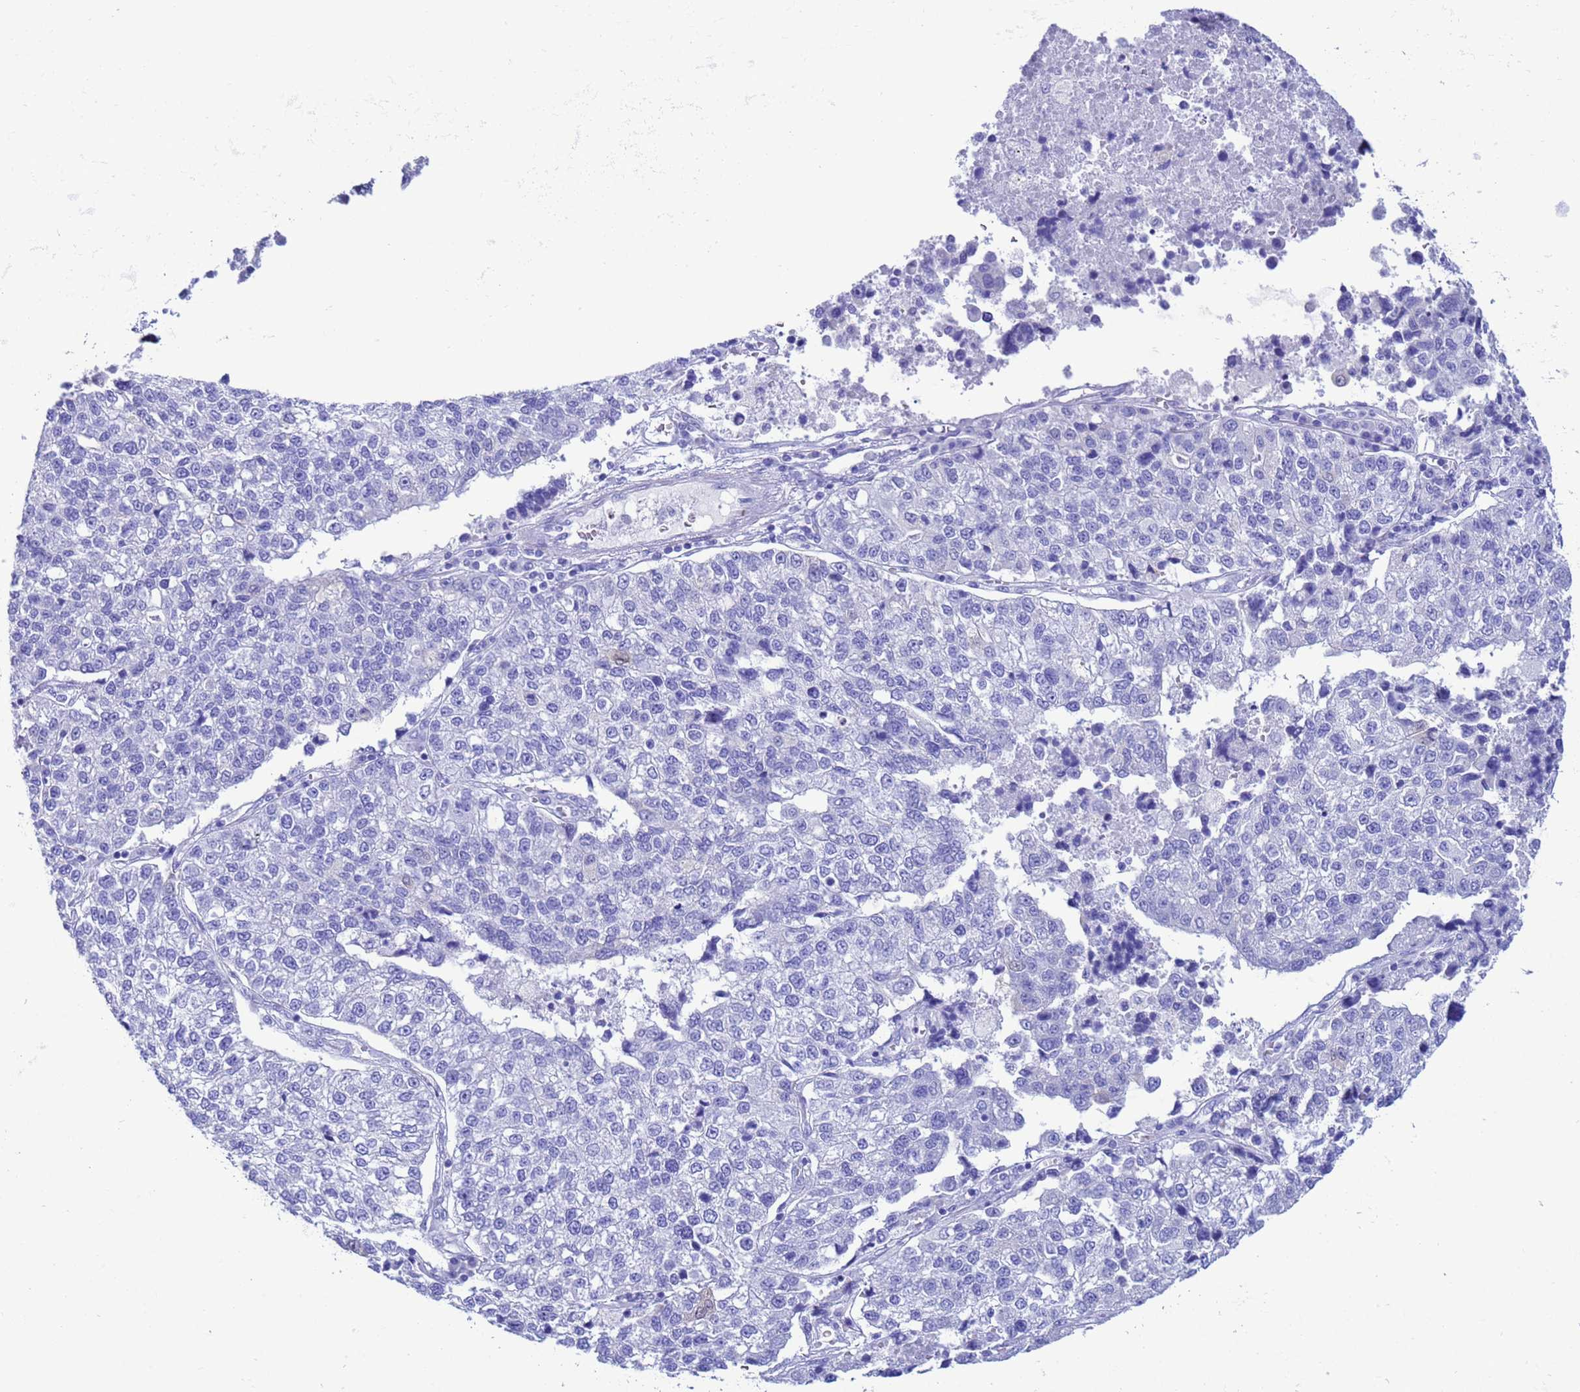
{"staining": {"intensity": "negative", "quantity": "none", "location": "none"}, "tissue": "lung cancer", "cell_type": "Tumor cells", "image_type": "cancer", "snomed": [{"axis": "morphology", "description": "Adenocarcinoma, NOS"}, {"axis": "topography", "description": "Lung"}], "caption": "Tumor cells are negative for brown protein staining in lung adenocarcinoma.", "gene": "AKR1C2", "patient": {"sex": "male", "age": 49}}